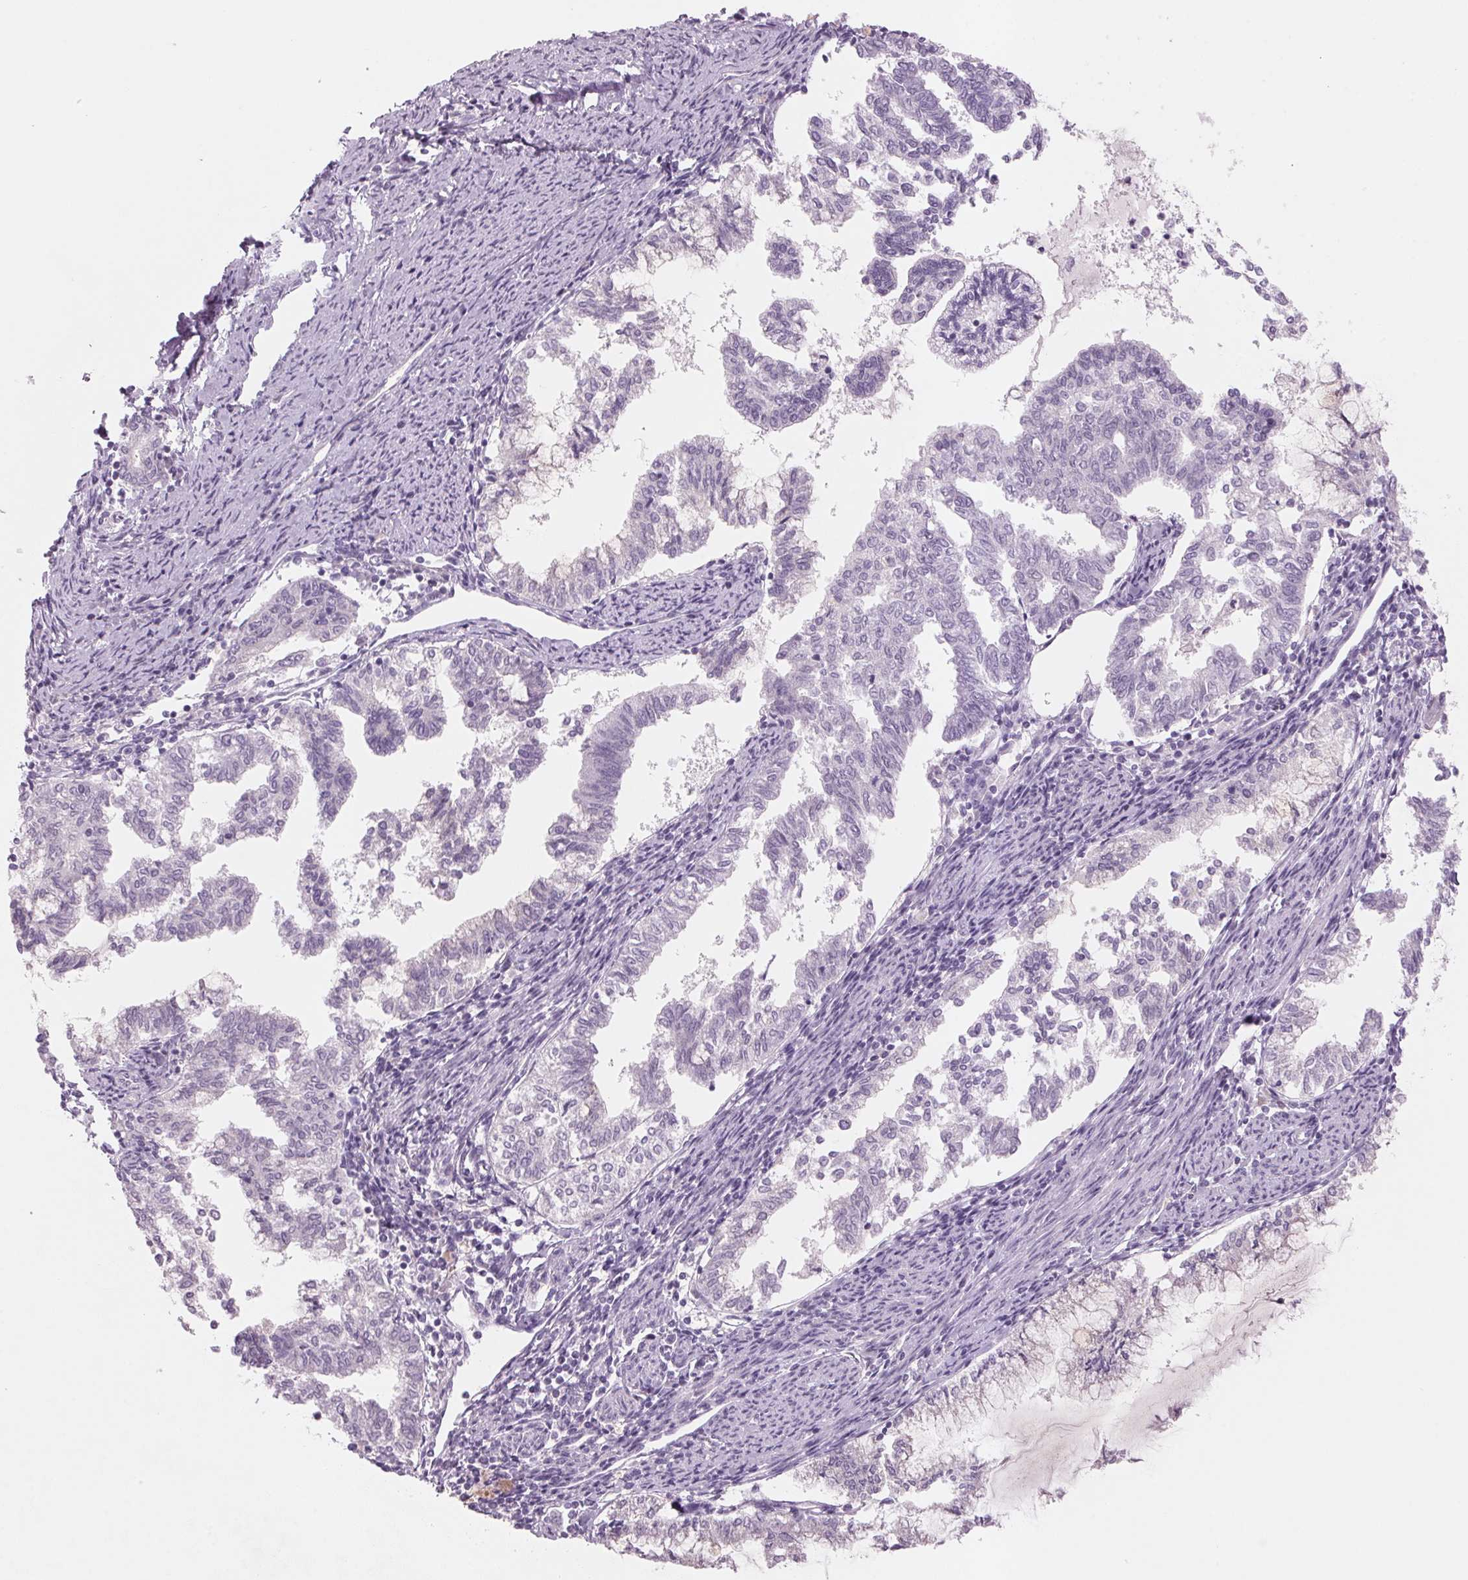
{"staining": {"intensity": "negative", "quantity": "none", "location": "none"}, "tissue": "endometrial cancer", "cell_type": "Tumor cells", "image_type": "cancer", "snomed": [{"axis": "morphology", "description": "Adenocarcinoma, NOS"}, {"axis": "topography", "description": "Endometrium"}], "caption": "IHC histopathology image of neoplastic tissue: endometrial adenocarcinoma stained with DAB shows no significant protein expression in tumor cells.", "gene": "ADAM20", "patient": {"sex": "female", "age": 79}}